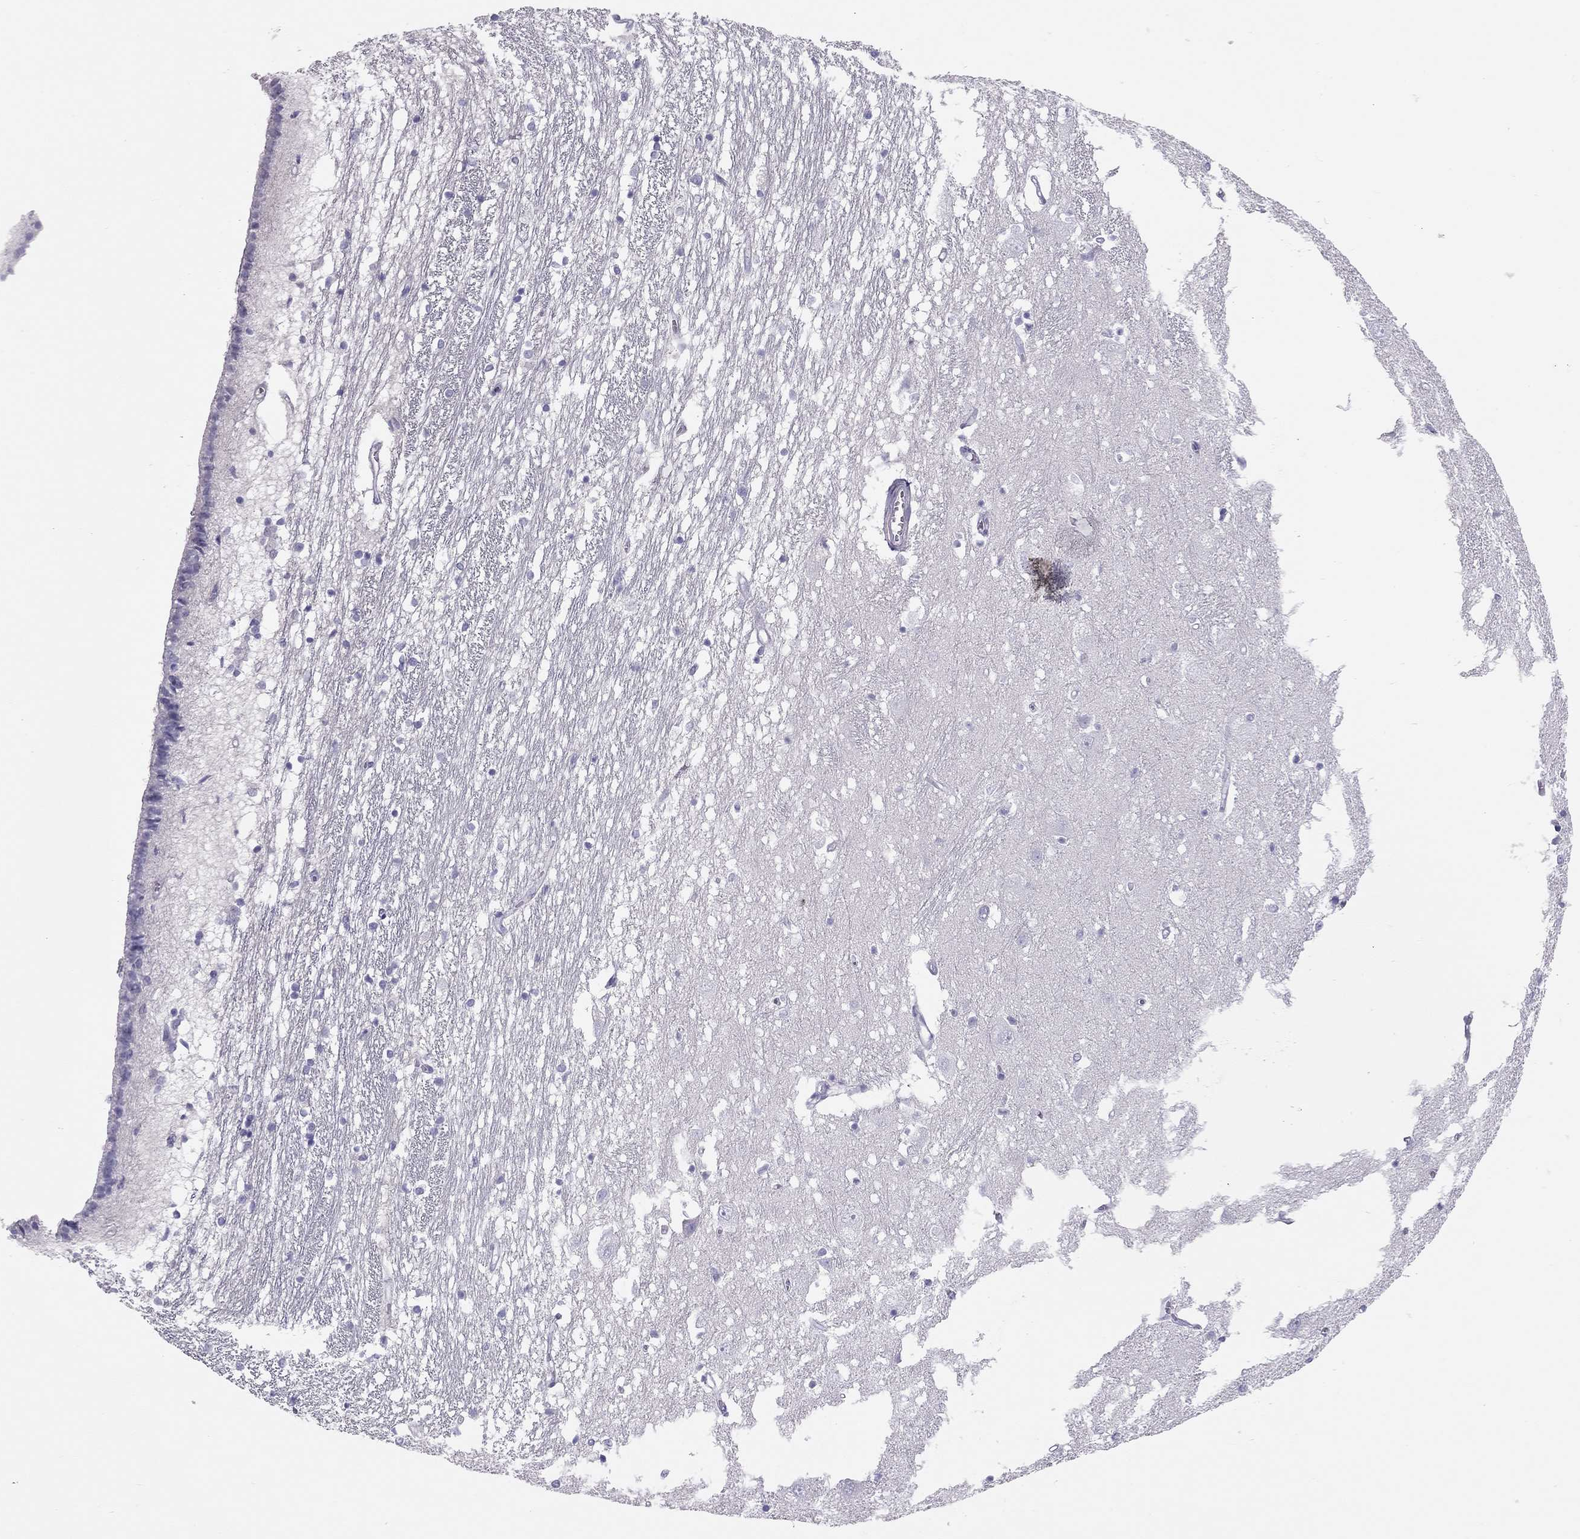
{"staining": {"intensity": "negative", "quantity": "none", "location": "none"}, "tissue": "caudate", "cell_type": "Glial cells", "image_type": "normal", "snomed": [{"axis": "morphology", "description": "Normal tissue, NOS"}, {"axis": "topography", "description": "Lateral ventricle wall"}], "caption": "The photomicrograph exhibits no staining of glial cells in normal caudate.", "gene": "SPATA12", "patient": {"sex": "female", "age": 71}}